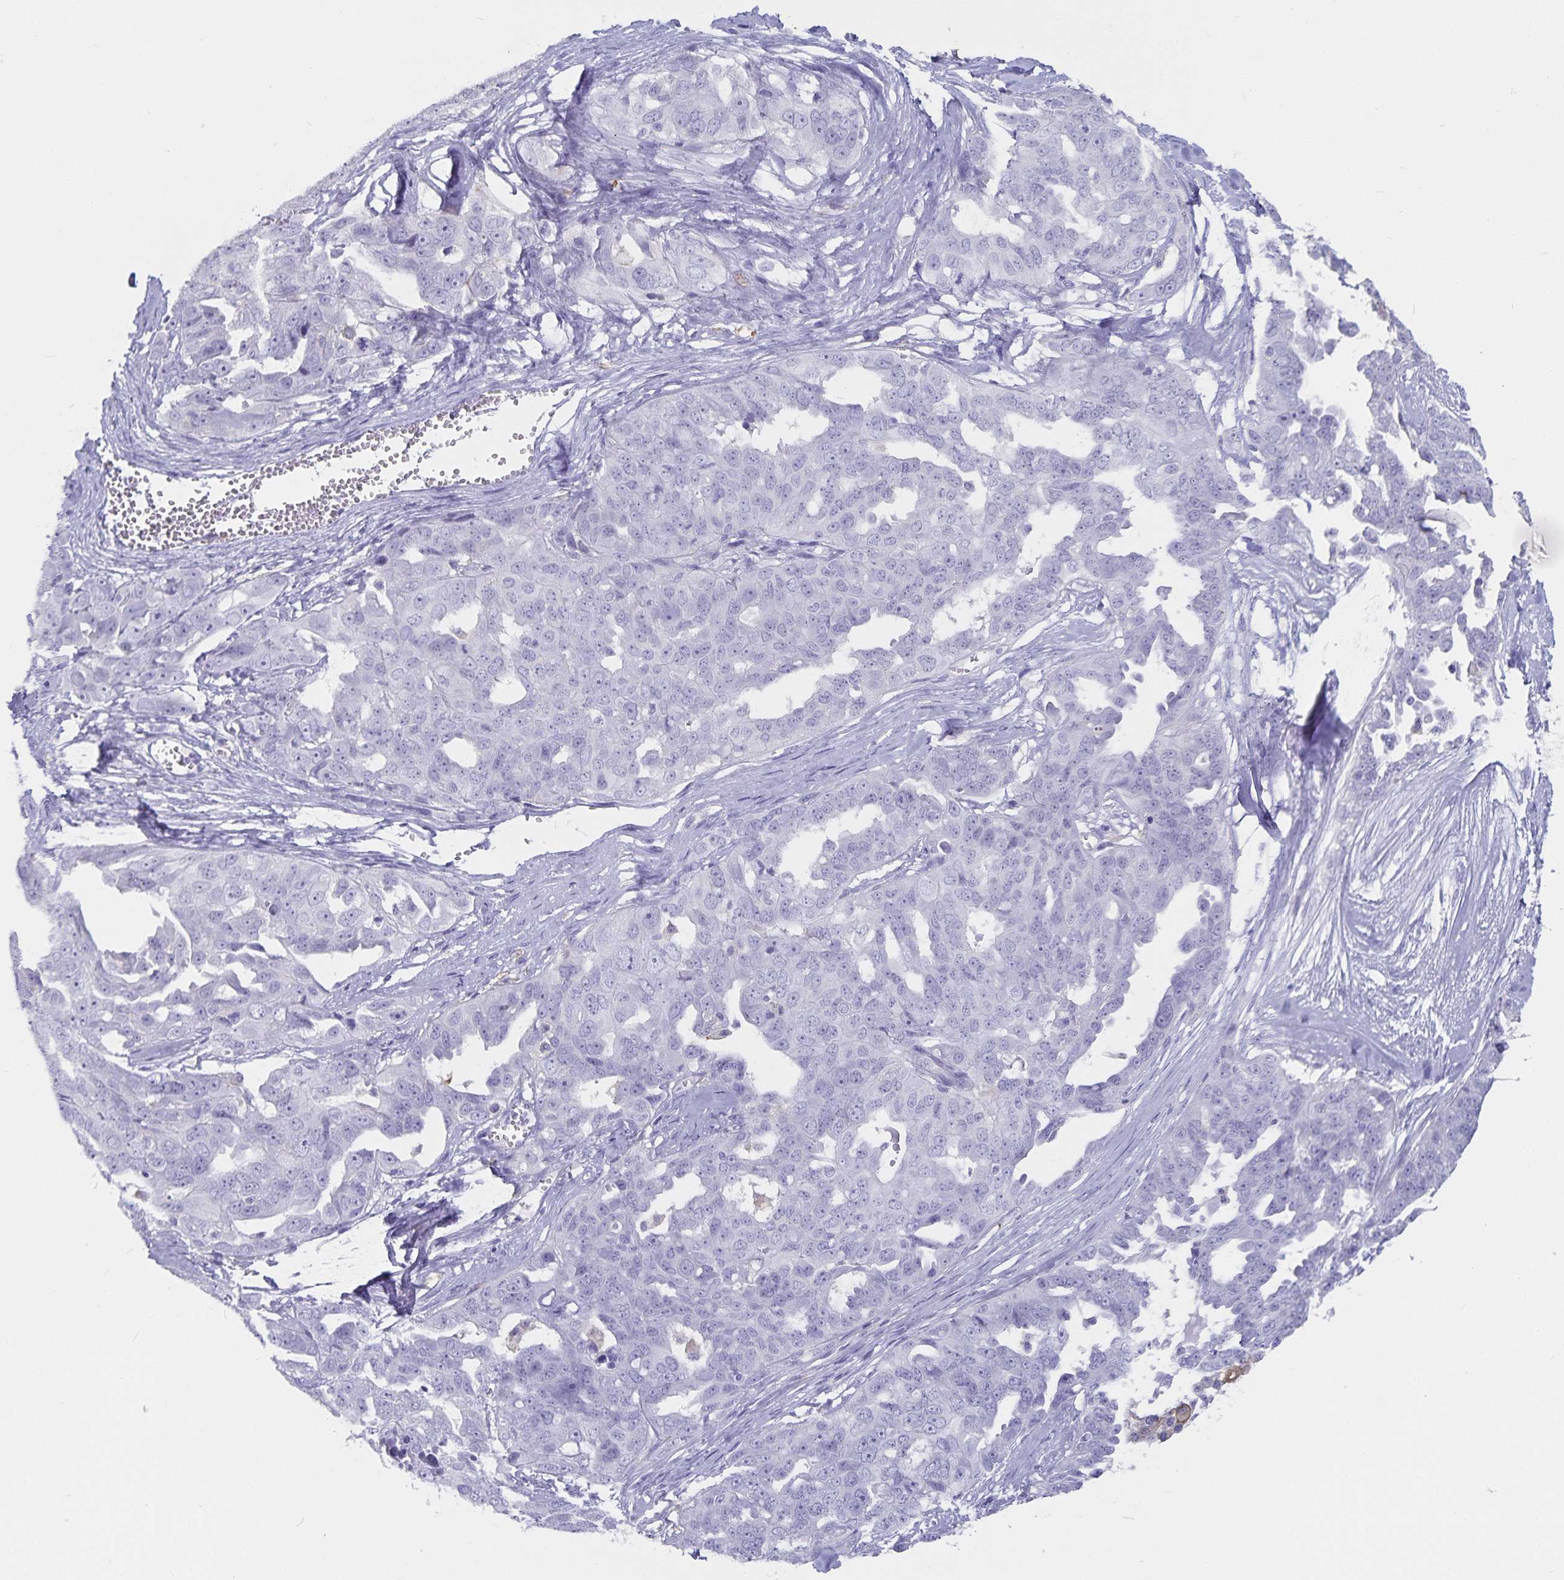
{"staining": {"intensity": "negative", "quantity": "none", "location": "none"}, "tissue": "ovarian cancer", "cell_type": "Tumor cells", "image_type": "cancer", "snomed": [{"axis": "morphology", "description": "Carcinoma, endometroid"}, {"axis": "topography", "description": "Ovary"}], "caption": "Ovarian cancer was stained to show a protein in brown. There is no significant staining in tumor cells.", "gene": "PLAC1", "patient": {"sex": "female", "age": 70}}